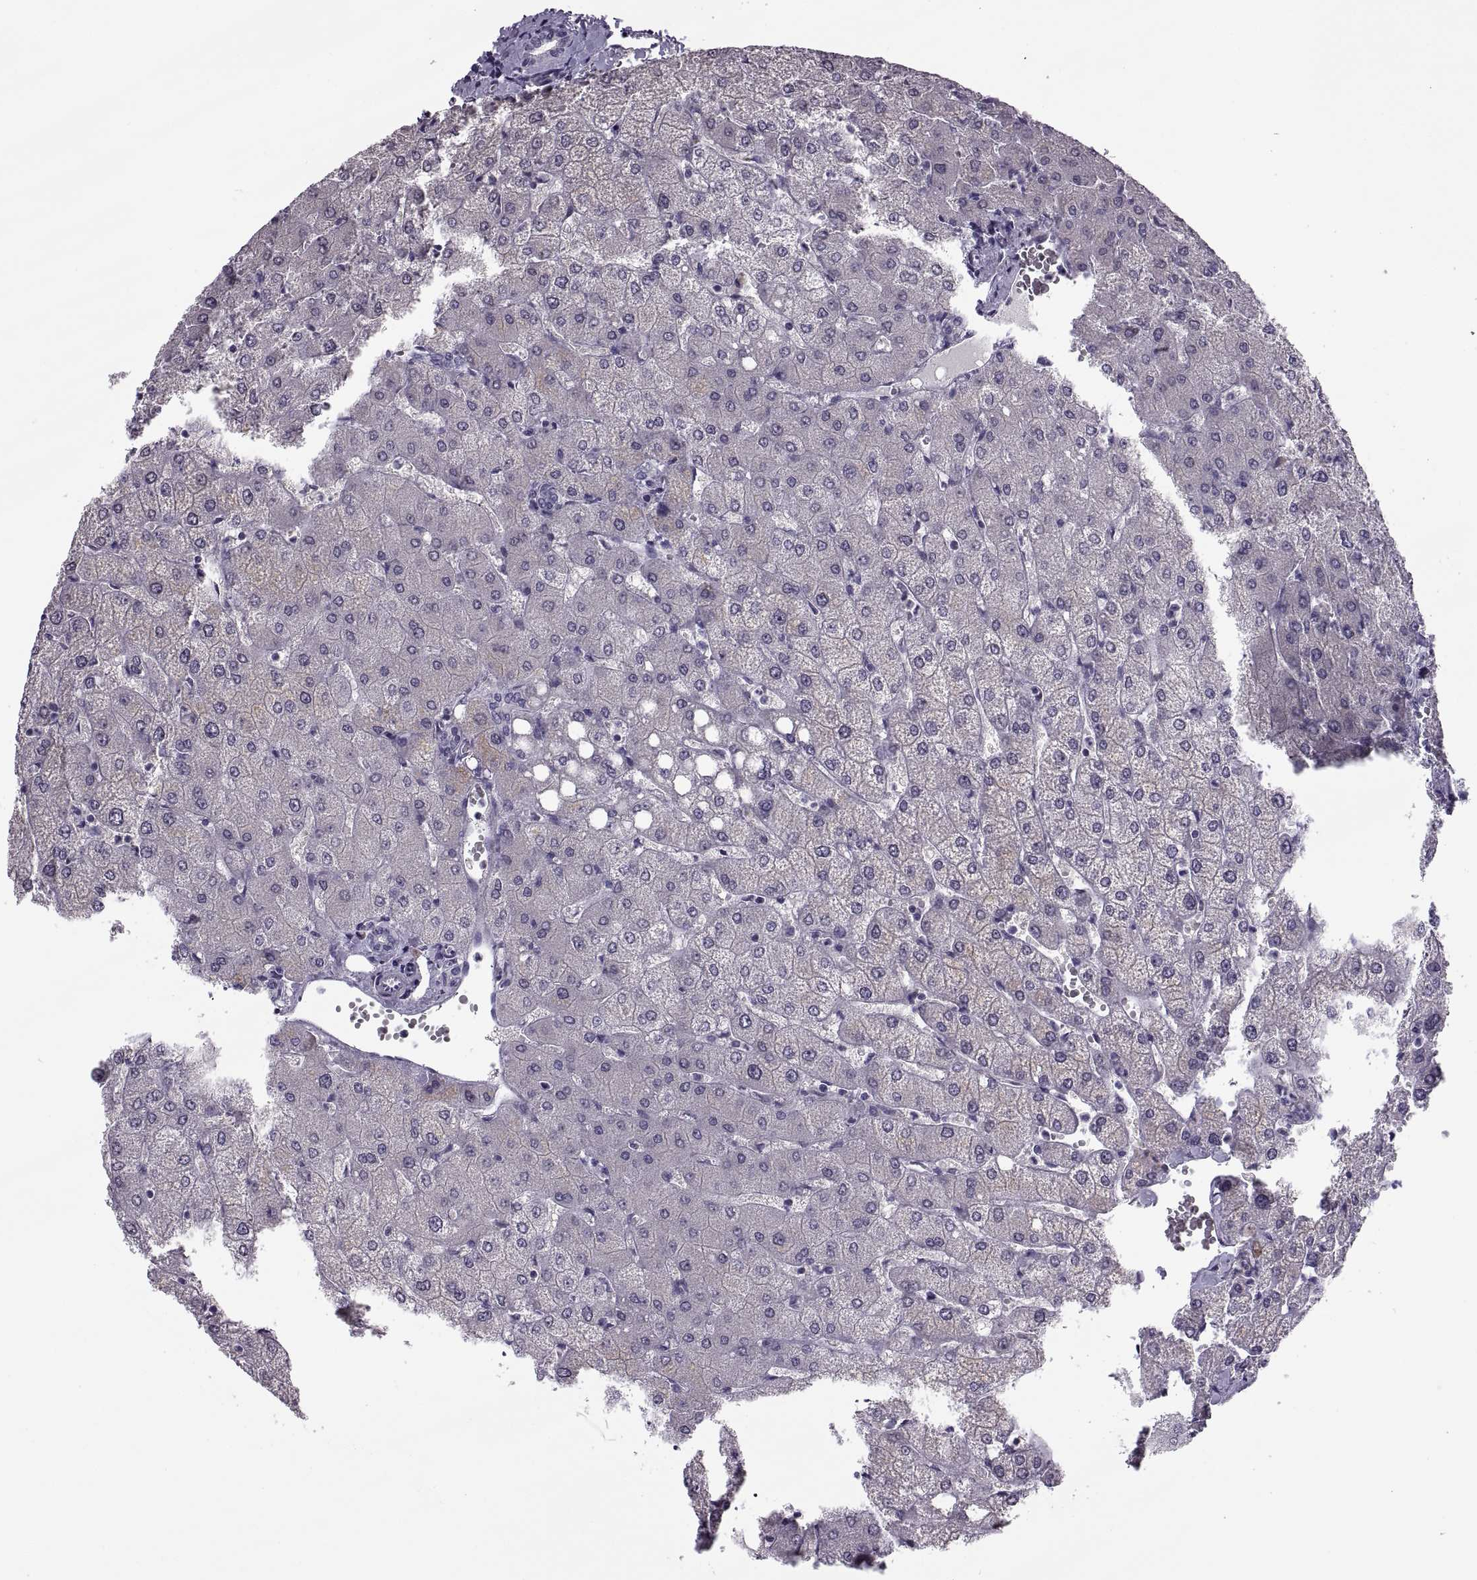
{"staining": {"intensity": "negative", "quantity": "none", "location": "none"}, "tissue": "liver", "cell_type": "Cholangiocytes", "image_type": "normal", "snomed": [{"axis": "morphology", "description": "Normal tissue, NOS"}, {"axis": "topography", "description": "Liver"}], "caption": "A photomicrograph of liver stained for a protein displays no brown staining in cholangiocytes.", "gene": "MAGEB1", "patient": {"sex": "female", "age": 54}}